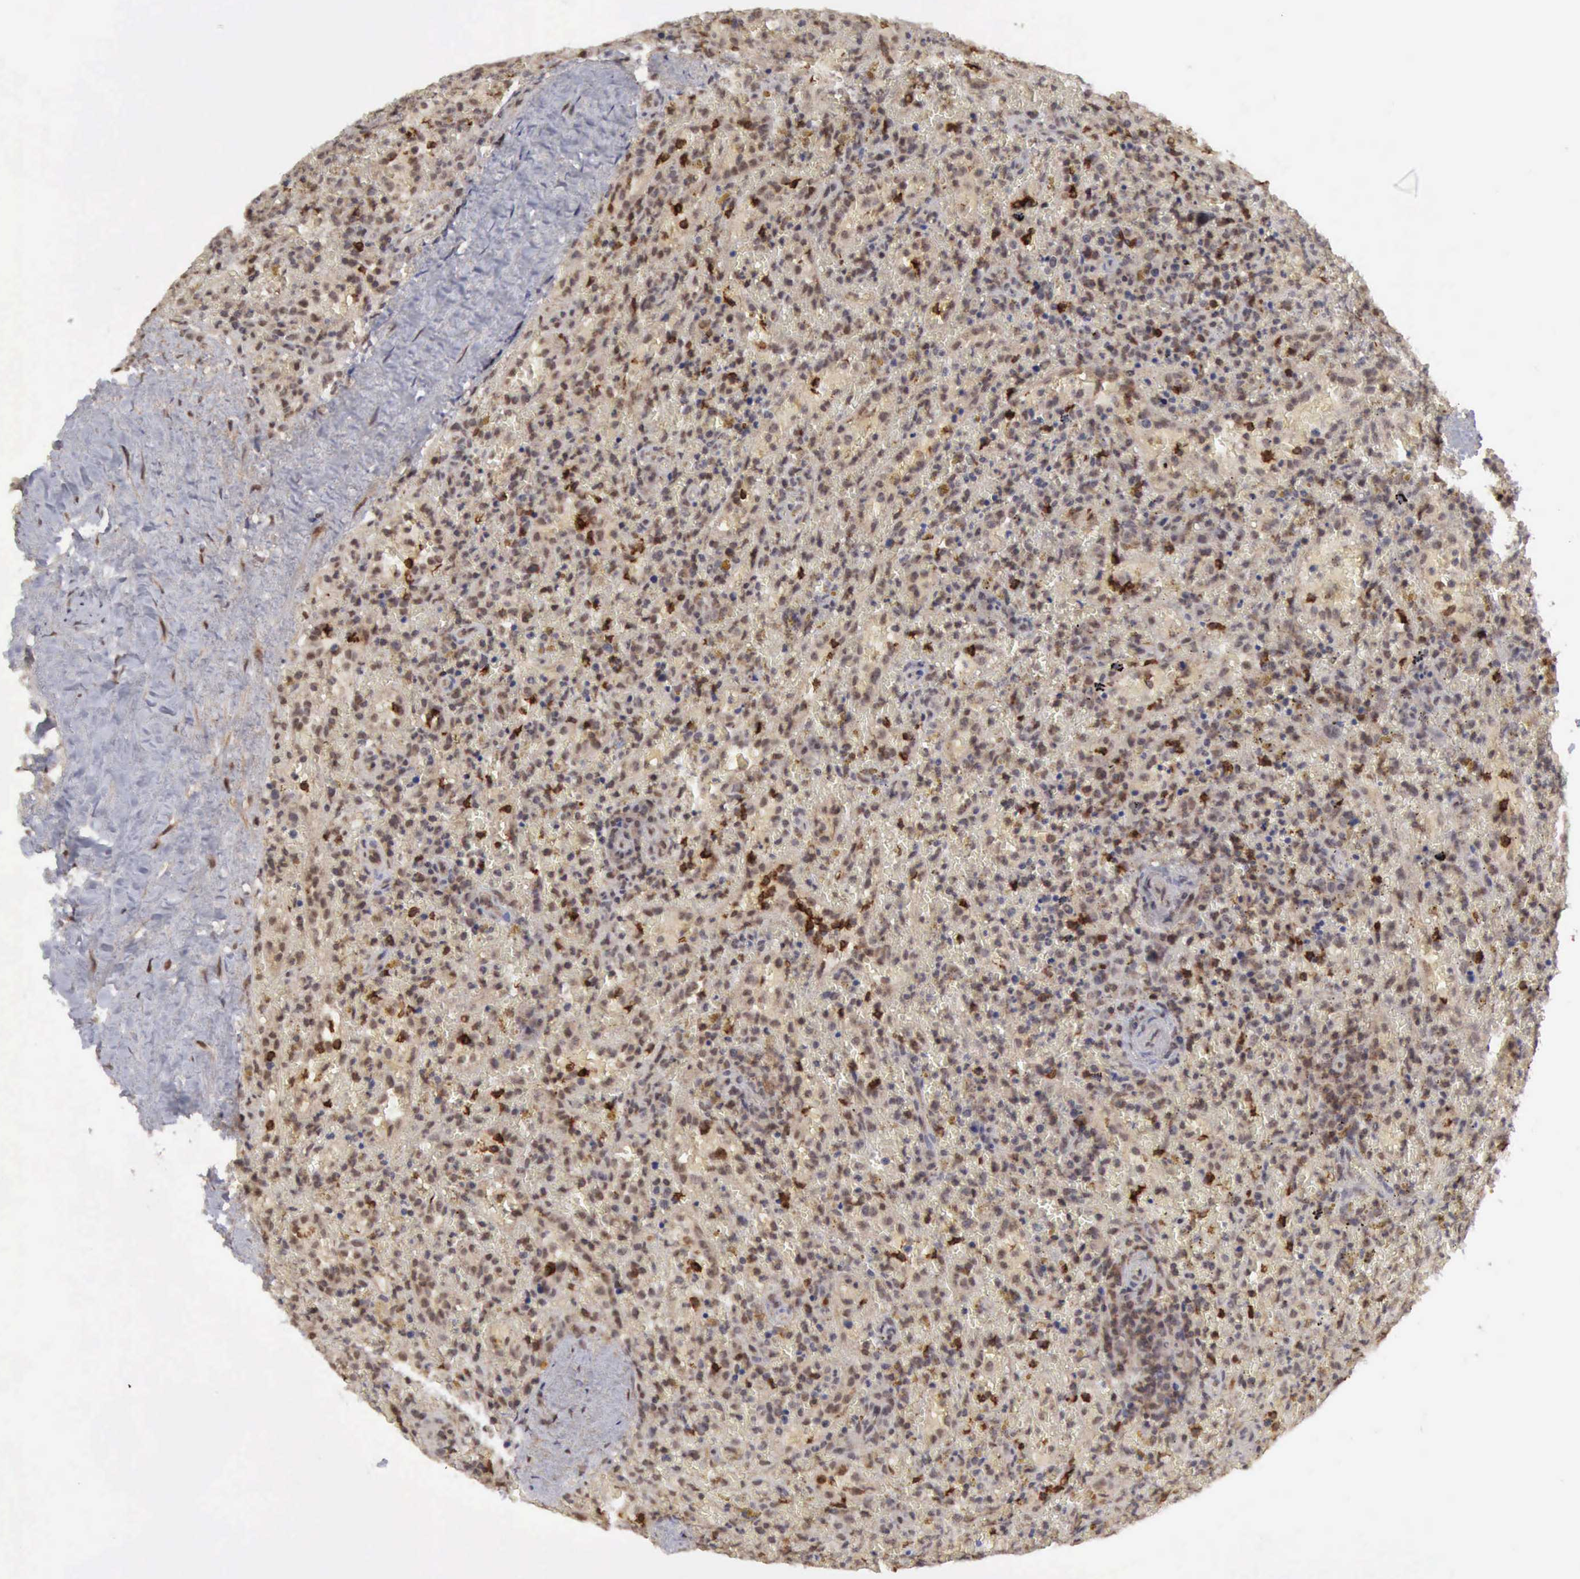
{"staining": {"intensity": "moderate", "quantity": "25%-75%", "location": "cytoplasmic/membranous,nuclear"}, "tissue": "lymphoma", "cell_type": "Tumor cells", "image_type": "cancer", "snomed": [{"axis": "morphology", "description": "Malignant lymphoma, non-Hodgkin's type, High grade"}, {"axis": "topography", "description": "Spleen"}, {"axis": "topography", "description": "Lymph node"}], "caption": "Approximately 25%-75% of tumor cells in high-grade malignant lymphoma, non-Hodgkin's type reveal moderate cytoplasmic/membranous and nuclear protein positivity as visualized by brown immunohistochemical staining.", "gene": "CDKN2A", "patient": {"sex": "female", "age": 70}}